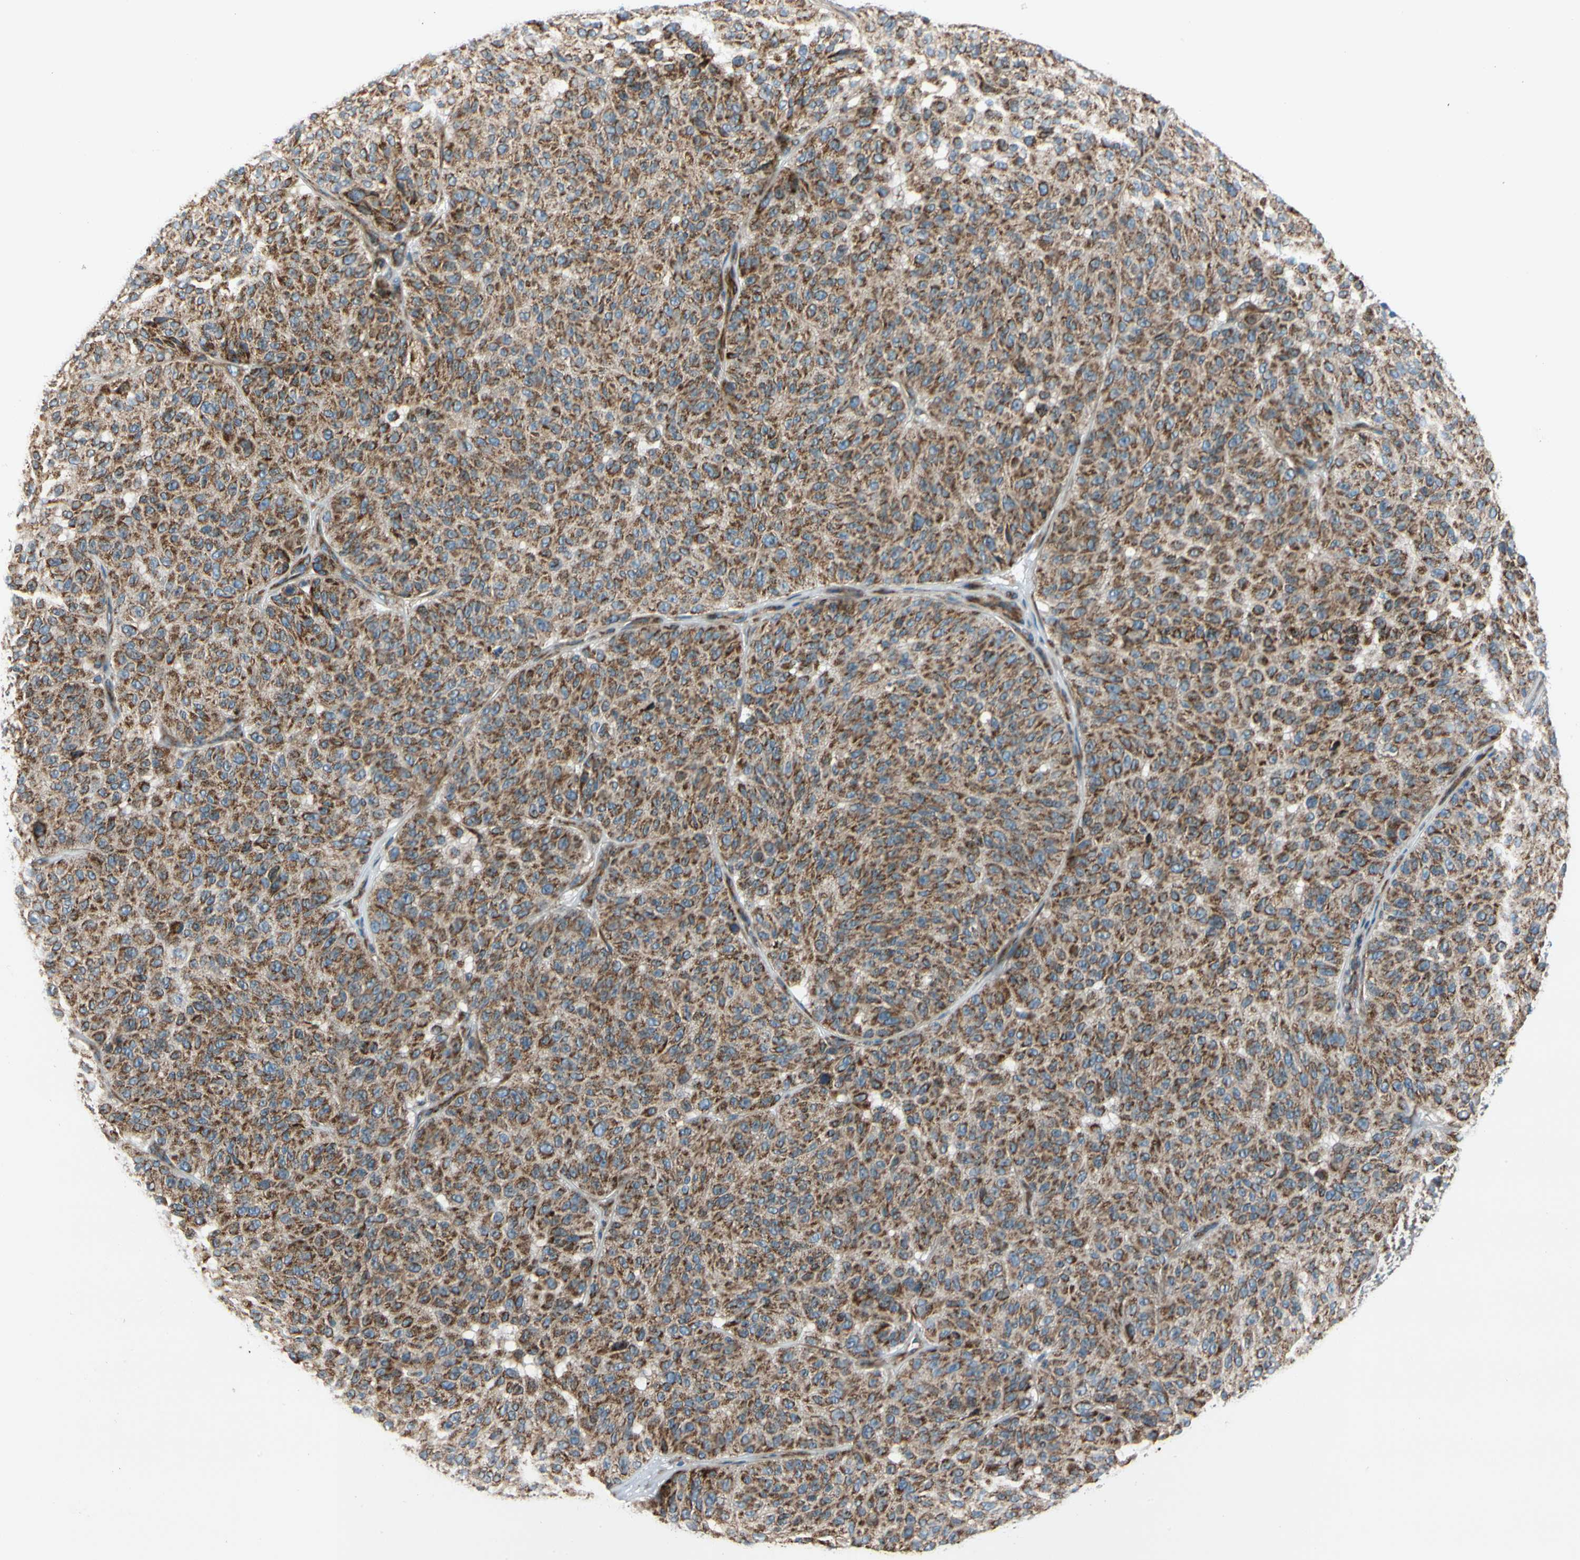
{"staining": {"intensity": "moderate", "quantity": ">75%", "location": "cytoplasmic/membranous"}, "tissue": "melanoma", "cell_type": "Tumor cells", "image_type": "cancer", "snomed": [{"axis": "morphology", "description": "Malignant melanoma, NOS"}, {"axis": "topography", "description": "Skin"}], "caption": "A brown stain highlights moderate cytoplasmic/membranous expression of a protein in melanoma tumor cells.", "gene": "MRPL9", "patient": {"sex": "female", "age": 46}}